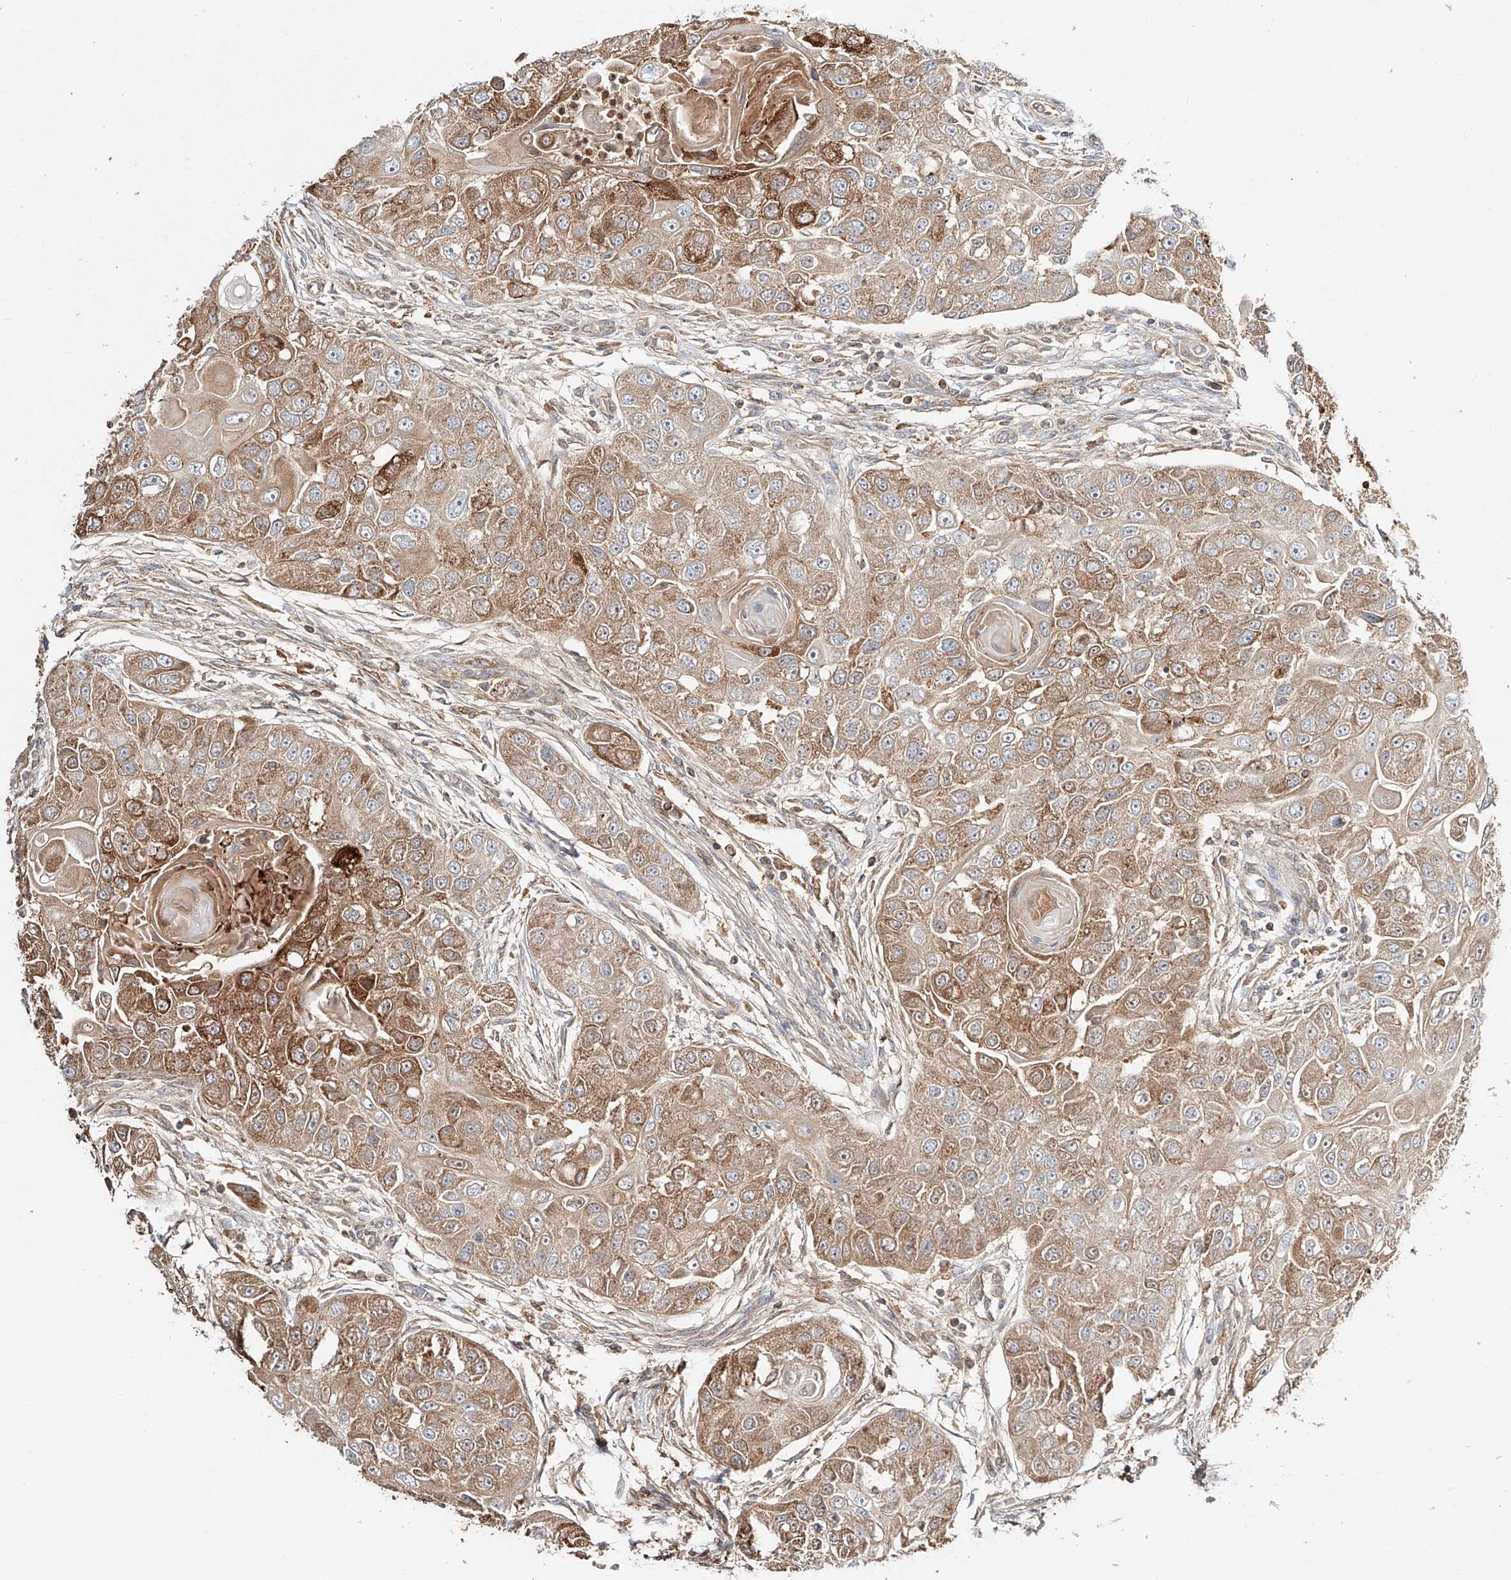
{"staining": {"intensity": "moderate", "quantity": ">75%", "location": "cytoplasmic/membranous"}, "tissue": "head and neck cancer", "cell_type": "Tumor cells", "image_type": "cancer", "snomed": [{"axis": "morphology", "description": "Normal tissue, NOS"}, {"axis": "morphology", "description": "Squamous cell carcinoma, NOS"}, {"axis": "topography", "description": "Skeletal muscle"}, {"axis": "topography", "description": "Head-Neck"}], "caption": "IHC staining of head and neck cancer (squamous cell carcinoma), which shows medium levels of moderate cytoplasmic/membranous positivity in approximately >75% of tumor cells indicating moderate cytoplasmic/membranous protein positivity. The staining was performed using DAB (3,3'-diaminobenzidine) (brown) for protein detection and nuclei were counterstained in hematoxylin (blue).", "gene": "ERO1A", "patient": {"sex": "male", "age": 51}}